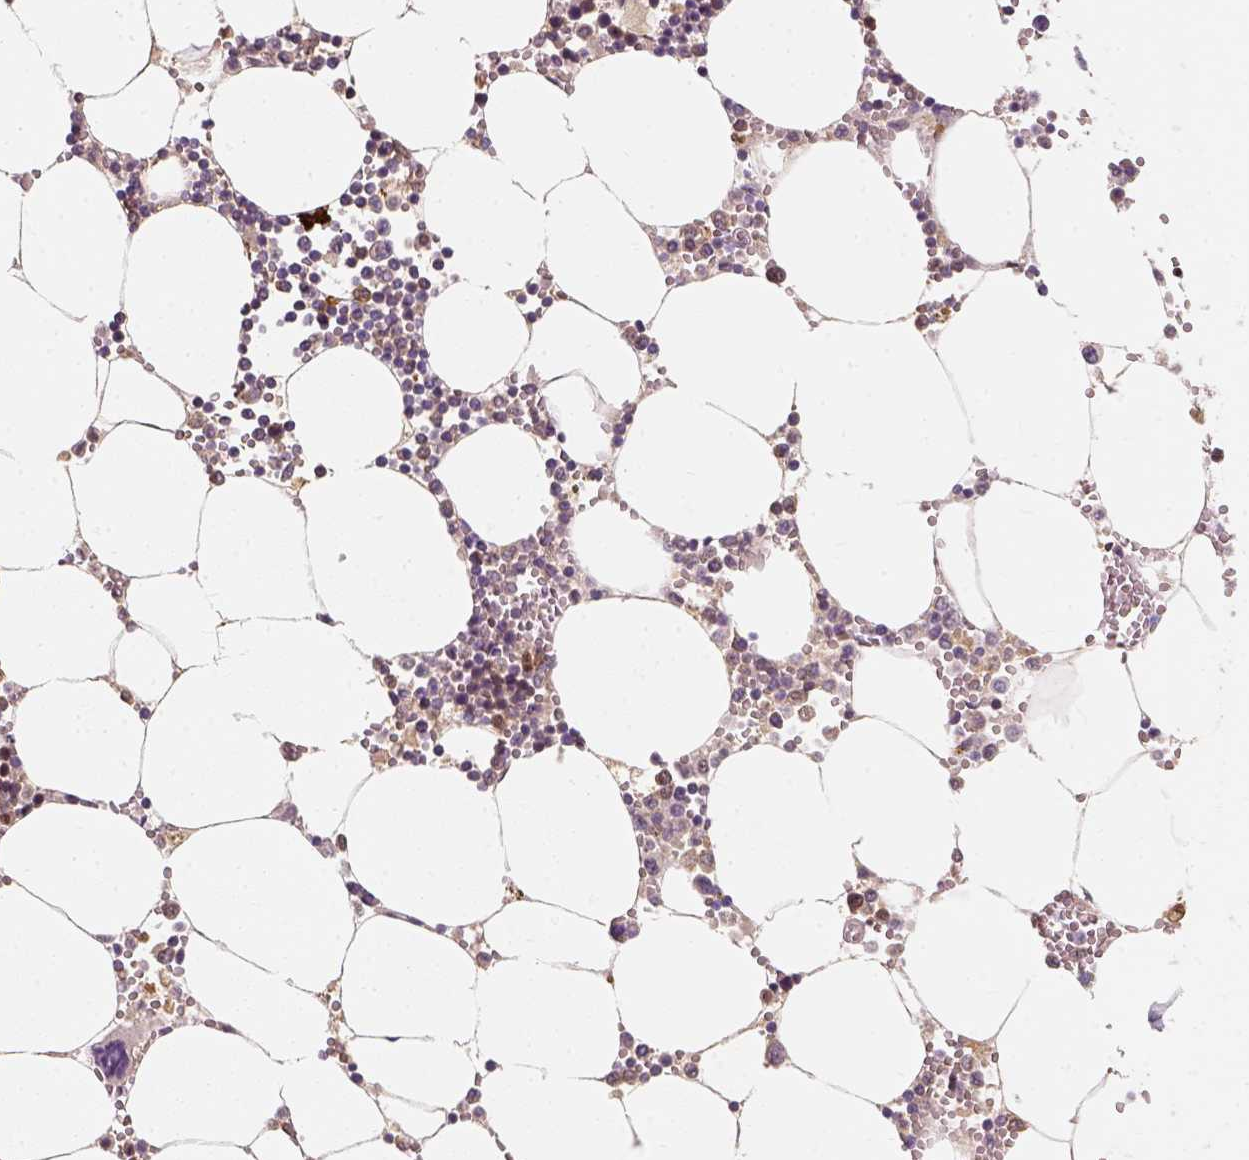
{"staining": {"intensity": "moderate", "quantity": "<25%", "location": "cytoplasmic/membranous,nuclear"}, "tissue": "bone marrow", "cell_type": "Hematopoietic cells", "image_type": "normal", "snomed": [{"axis": "morphology", "description": "Normal tissue, NOS"}, {"axis": "topography", "description": "Bone marrow"}], "caption": "IHC photomicrograph of benign bone marrow: human bone marrow stained using IHC reveals low levels of moderate protein expression localized specifically in the cytoplasmic/membranous,nuclear of hematopoietic cells, appearing as a cytoplasmic/membranous,nuclear brown color.", "gene": "SQSTM1", "patient": {"sex": "male", "age": 54}}